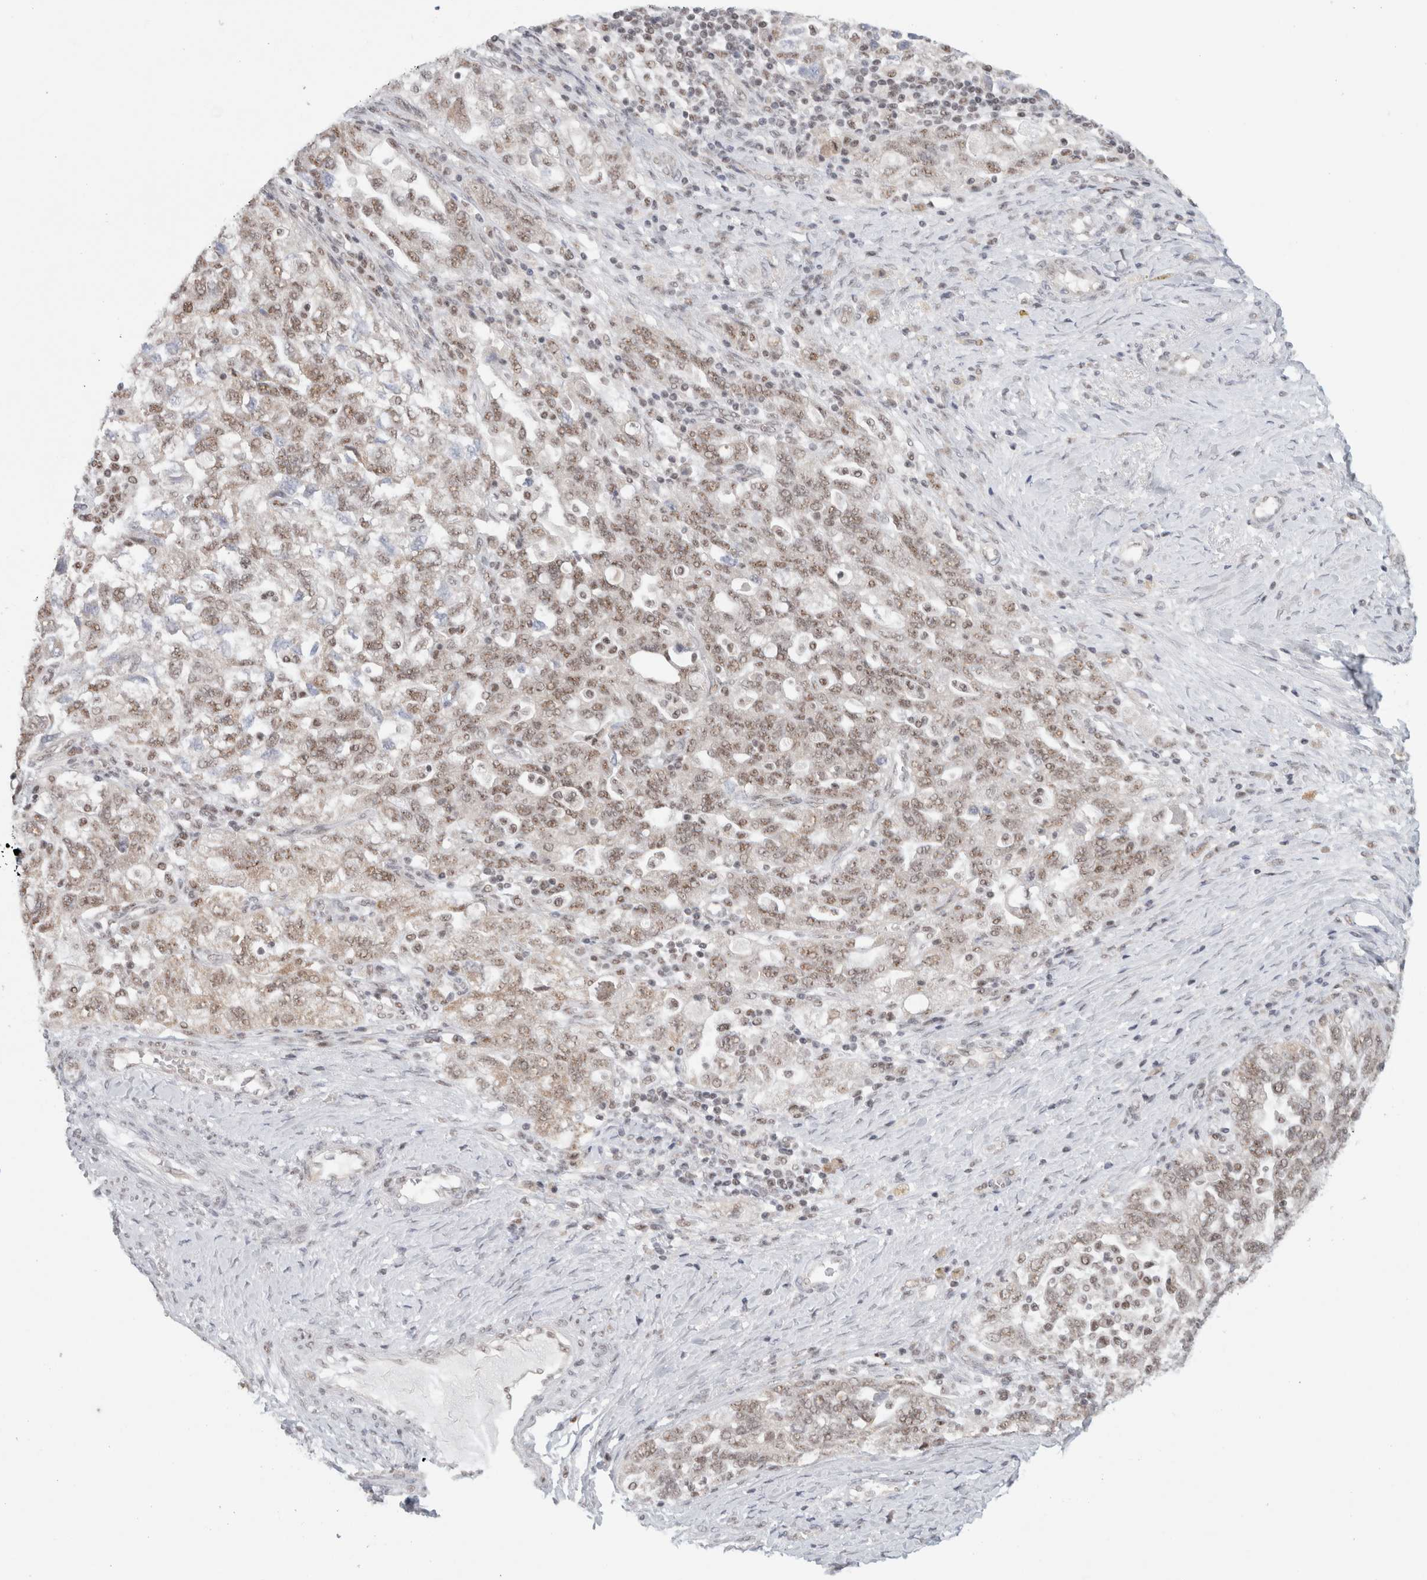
{"staining": {"intensity": "moderate", "quantity": ">75%", "location": "nuclear"}, "tissue": "ovarian cancer", "cell_type": "Tumor cells", "image_type": "cancer", "snomed": [{"axis": "morphology", "description": "Carcinoma, NOS"}, {"axis": "morphology", "description": "Cystadenocarcinoma, serous, NOS"}, {"axis": "topography", "description": "Ovary"}], "caption": "Moderate nuclear protein expression is identified in approximately >75% of tumor cells in ovarian cancer (carcinoma).", "gene": "TRMT12", "patient": {"sex": "female", "age": 69}}